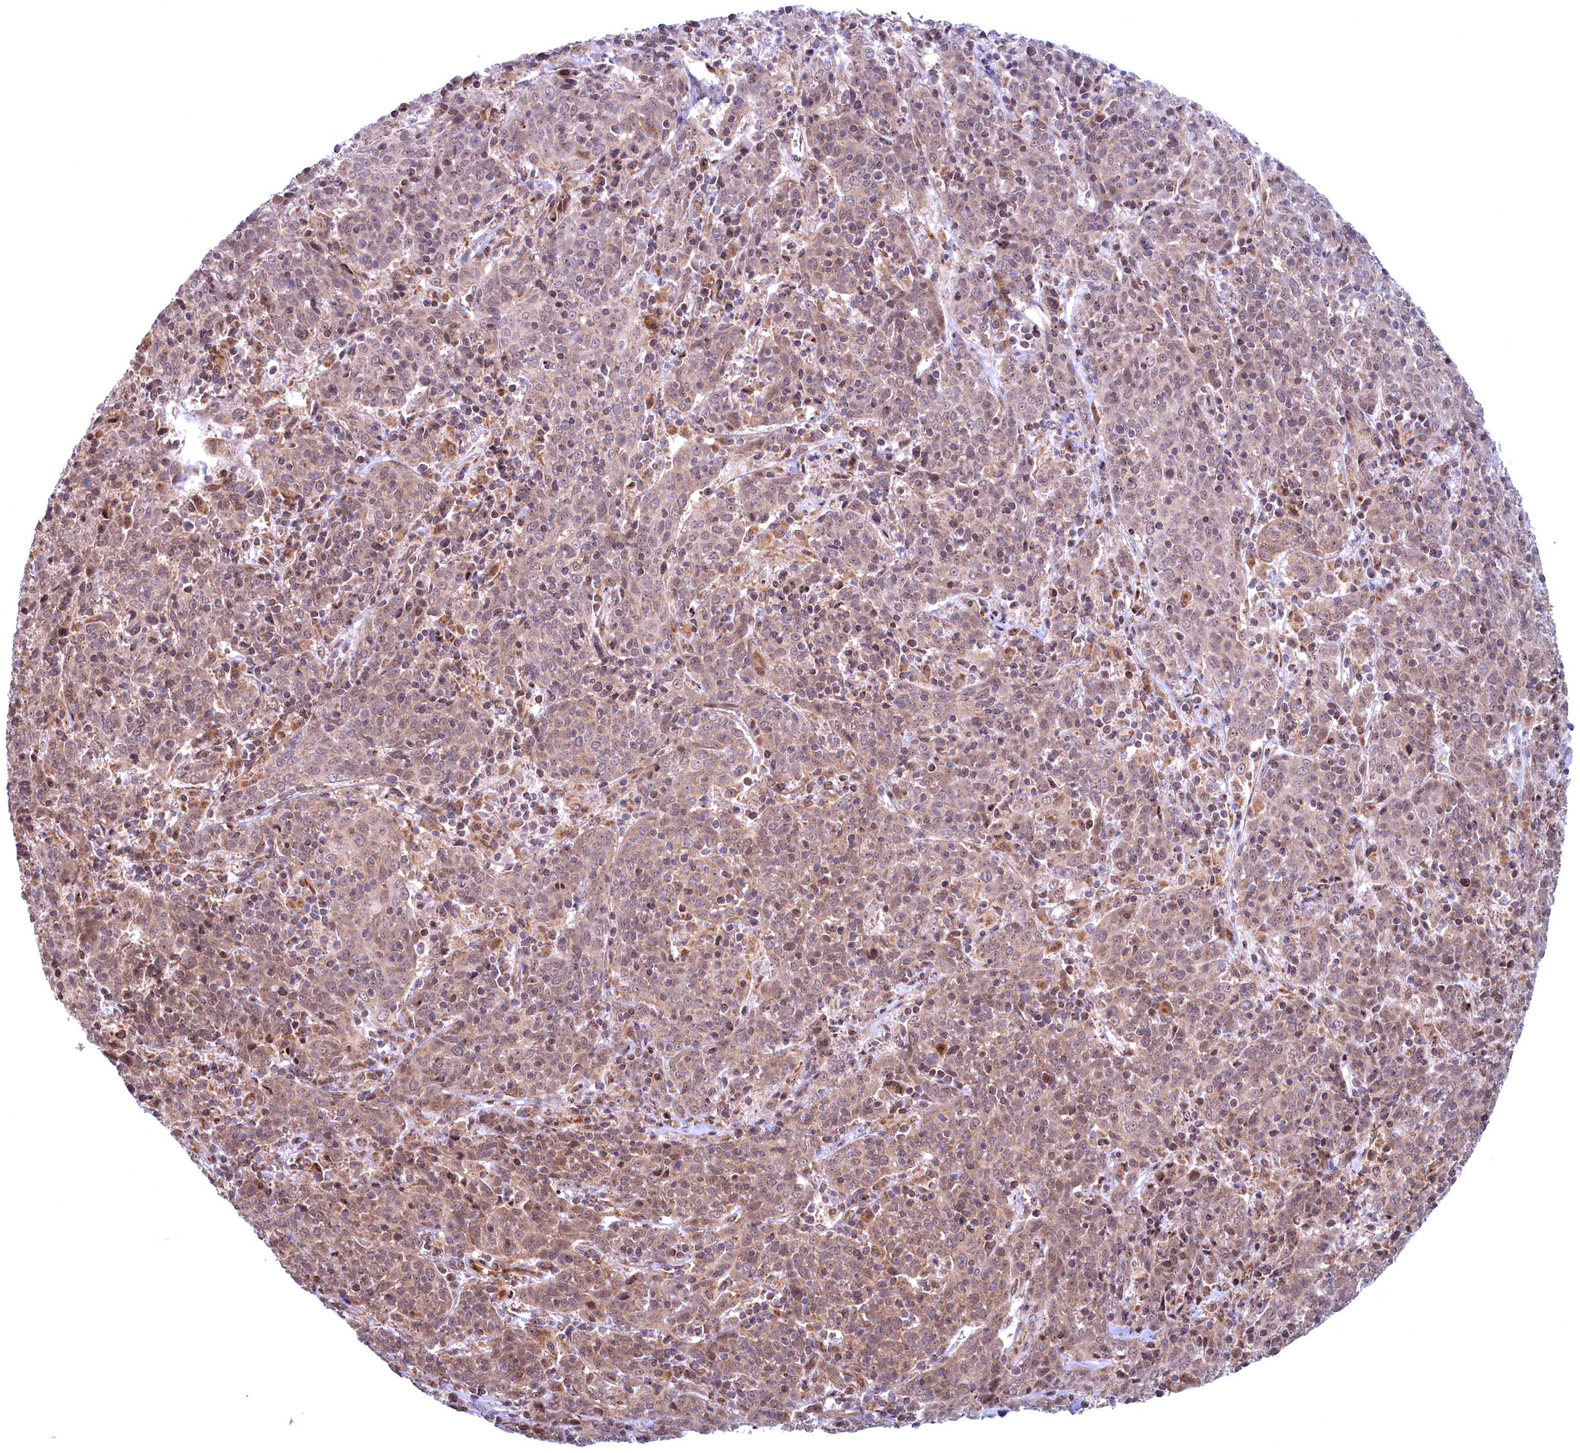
{"staining": {"intensity": "weak", "quantity": ">75%", "location": "cytoplasmic/membranous,nuclear"}, "tissue": "cervical cancer", "cell_type": "Tumor cells", "image_type": "cancer", "snomed": [{"axis": "morphology", "description": "Squamous cell carcinoma, NOS"}, {"axis": "topography", "description": "Cervix"}], "caption": "Immunohistochemistry (DAB (3,3'-diaminobenzidine)) staining of cervical cancer (squamous cell carcinoma) shows weak cytoplasmic/membranous and nuclear protein expression in approximately >75% of tumor cells.", "gene": "PLA2G10", "patient": {"sex": "female", "age": 67}}